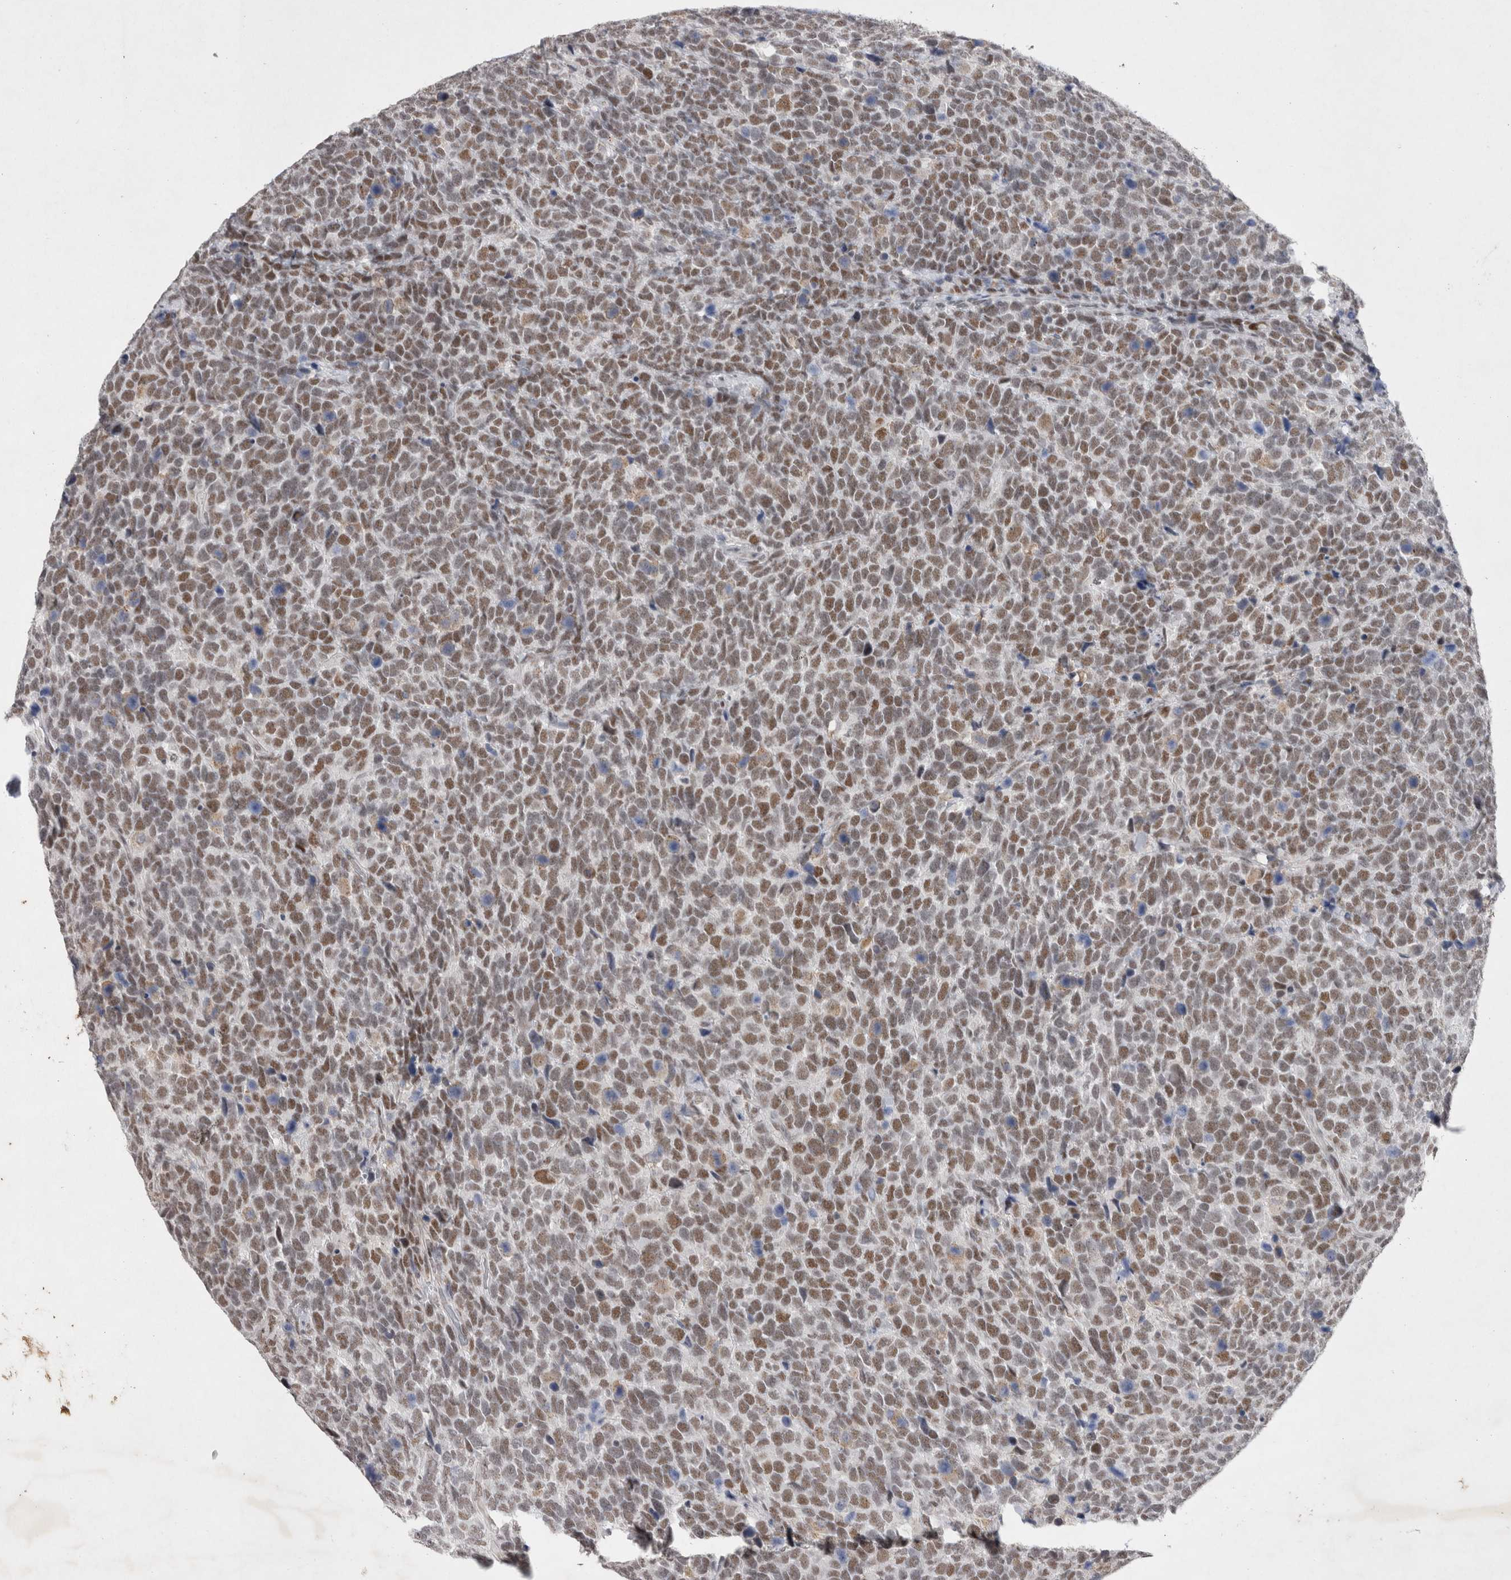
{"staining": {"intensity": "moderate", "quantity": ">75%", "location": "nuclear"}, "tissue": "urothelial cancer", "cell_type": "Tumor cells", "image_type": "cancer", "snomed": [{"axis": "morphology", "description": "Urothelial carcinoma, High grade"}, {"axis": "topography", "description": "Urinary bladder"}], "caption": "IHC (DAB) staining of urothelial cancer shows moderate nuclear protein expression in about >75% of tumor cells.", "gene": "RBM6", "patient": {"sex": "female", "age": 82}}